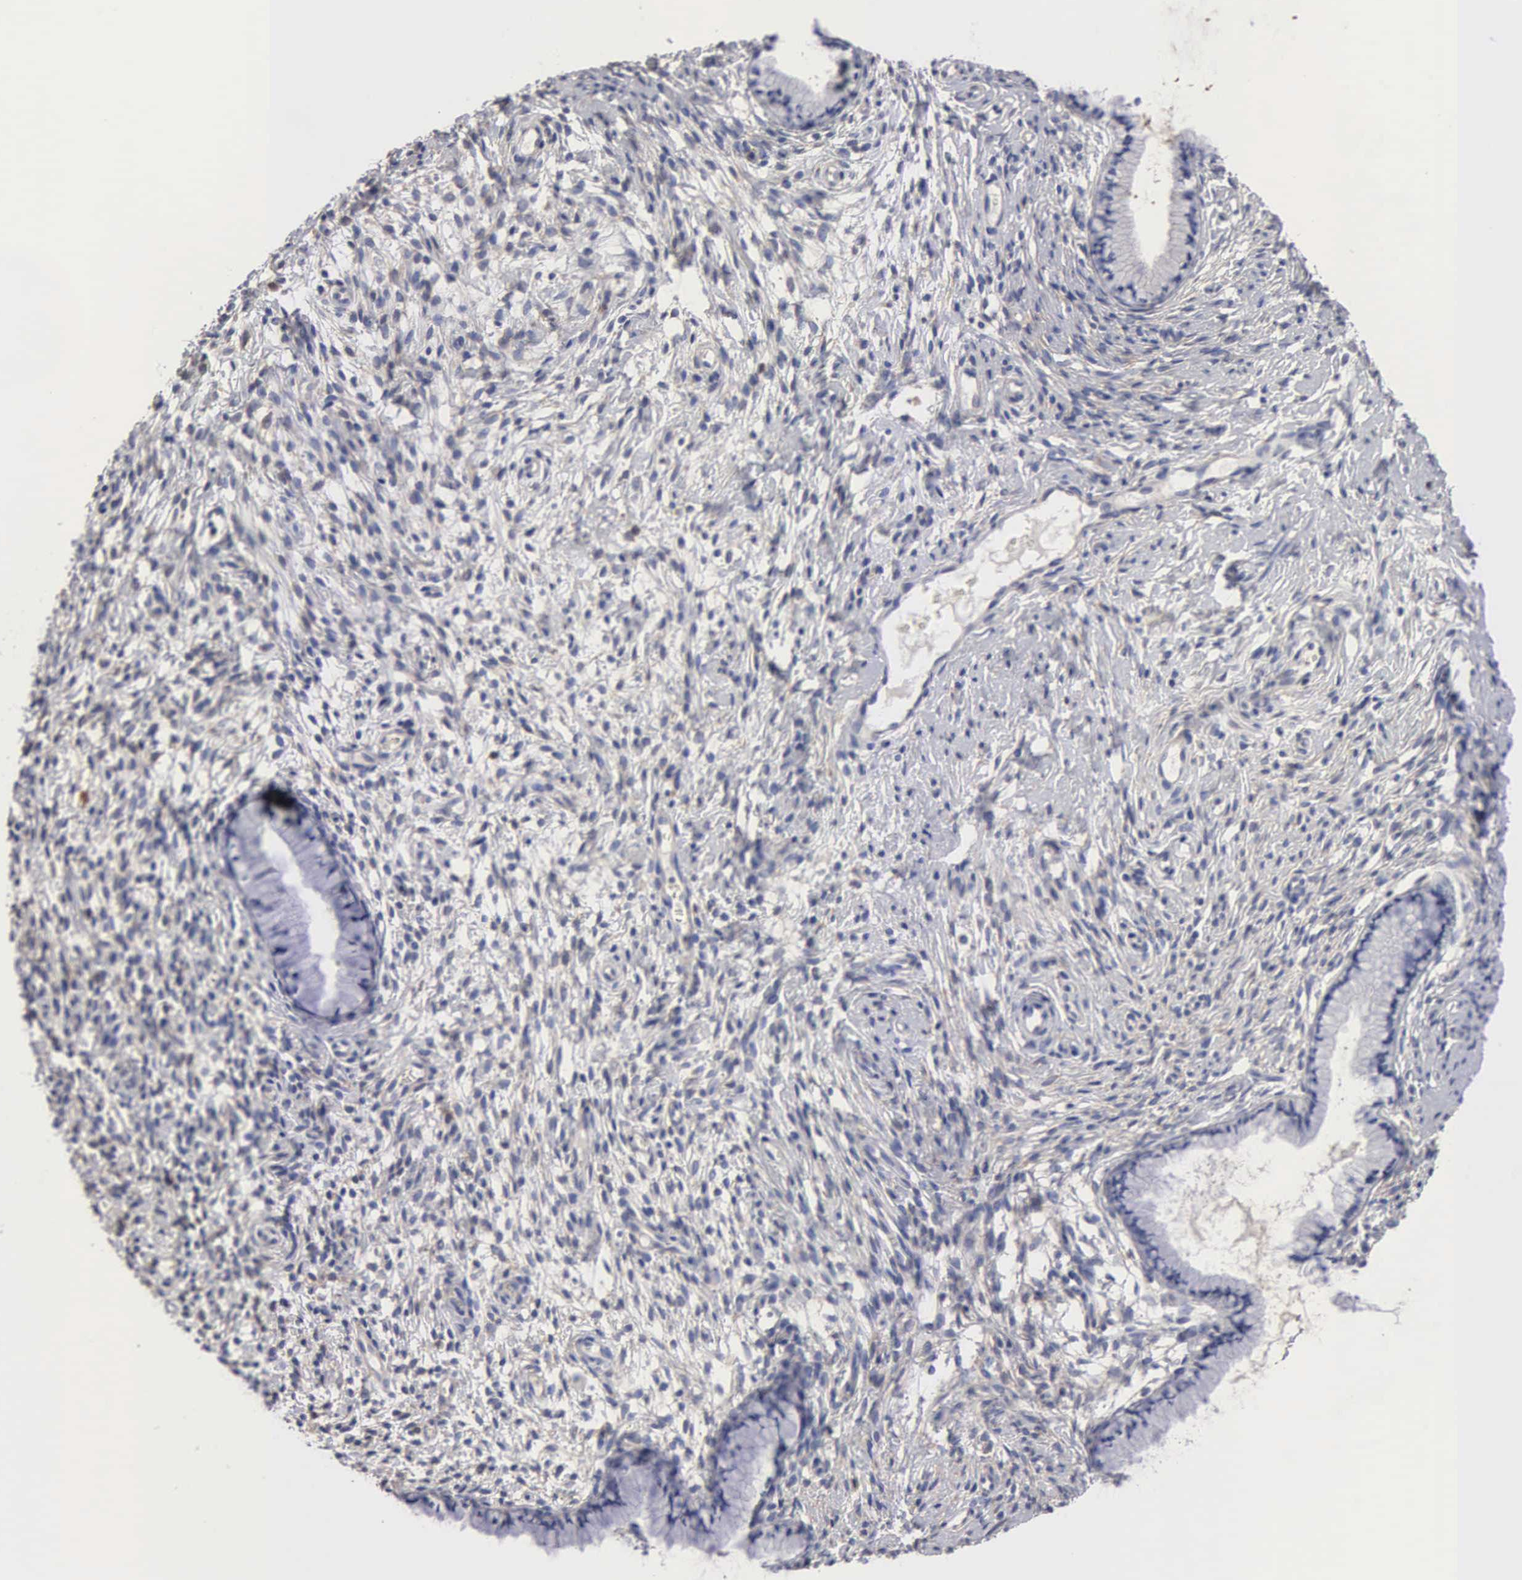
{"staining": {"intensity": "negative", "quantity": "none", "location": "none"}, "tissue": "cervix", "cell_type": "Glandular cells", "image_type": "normal", "snomed": [{"axis": "morphology", "description": "Normal tissue, NOS"}, {"axis": "topography", "description": "Cervix"}], "caption": "This is an immunohistochemistry image of unremarkable cervix. There is no expression in glandular cells.", "gene": "G6PD", "patient": {"sex": "female", "age": 70}}